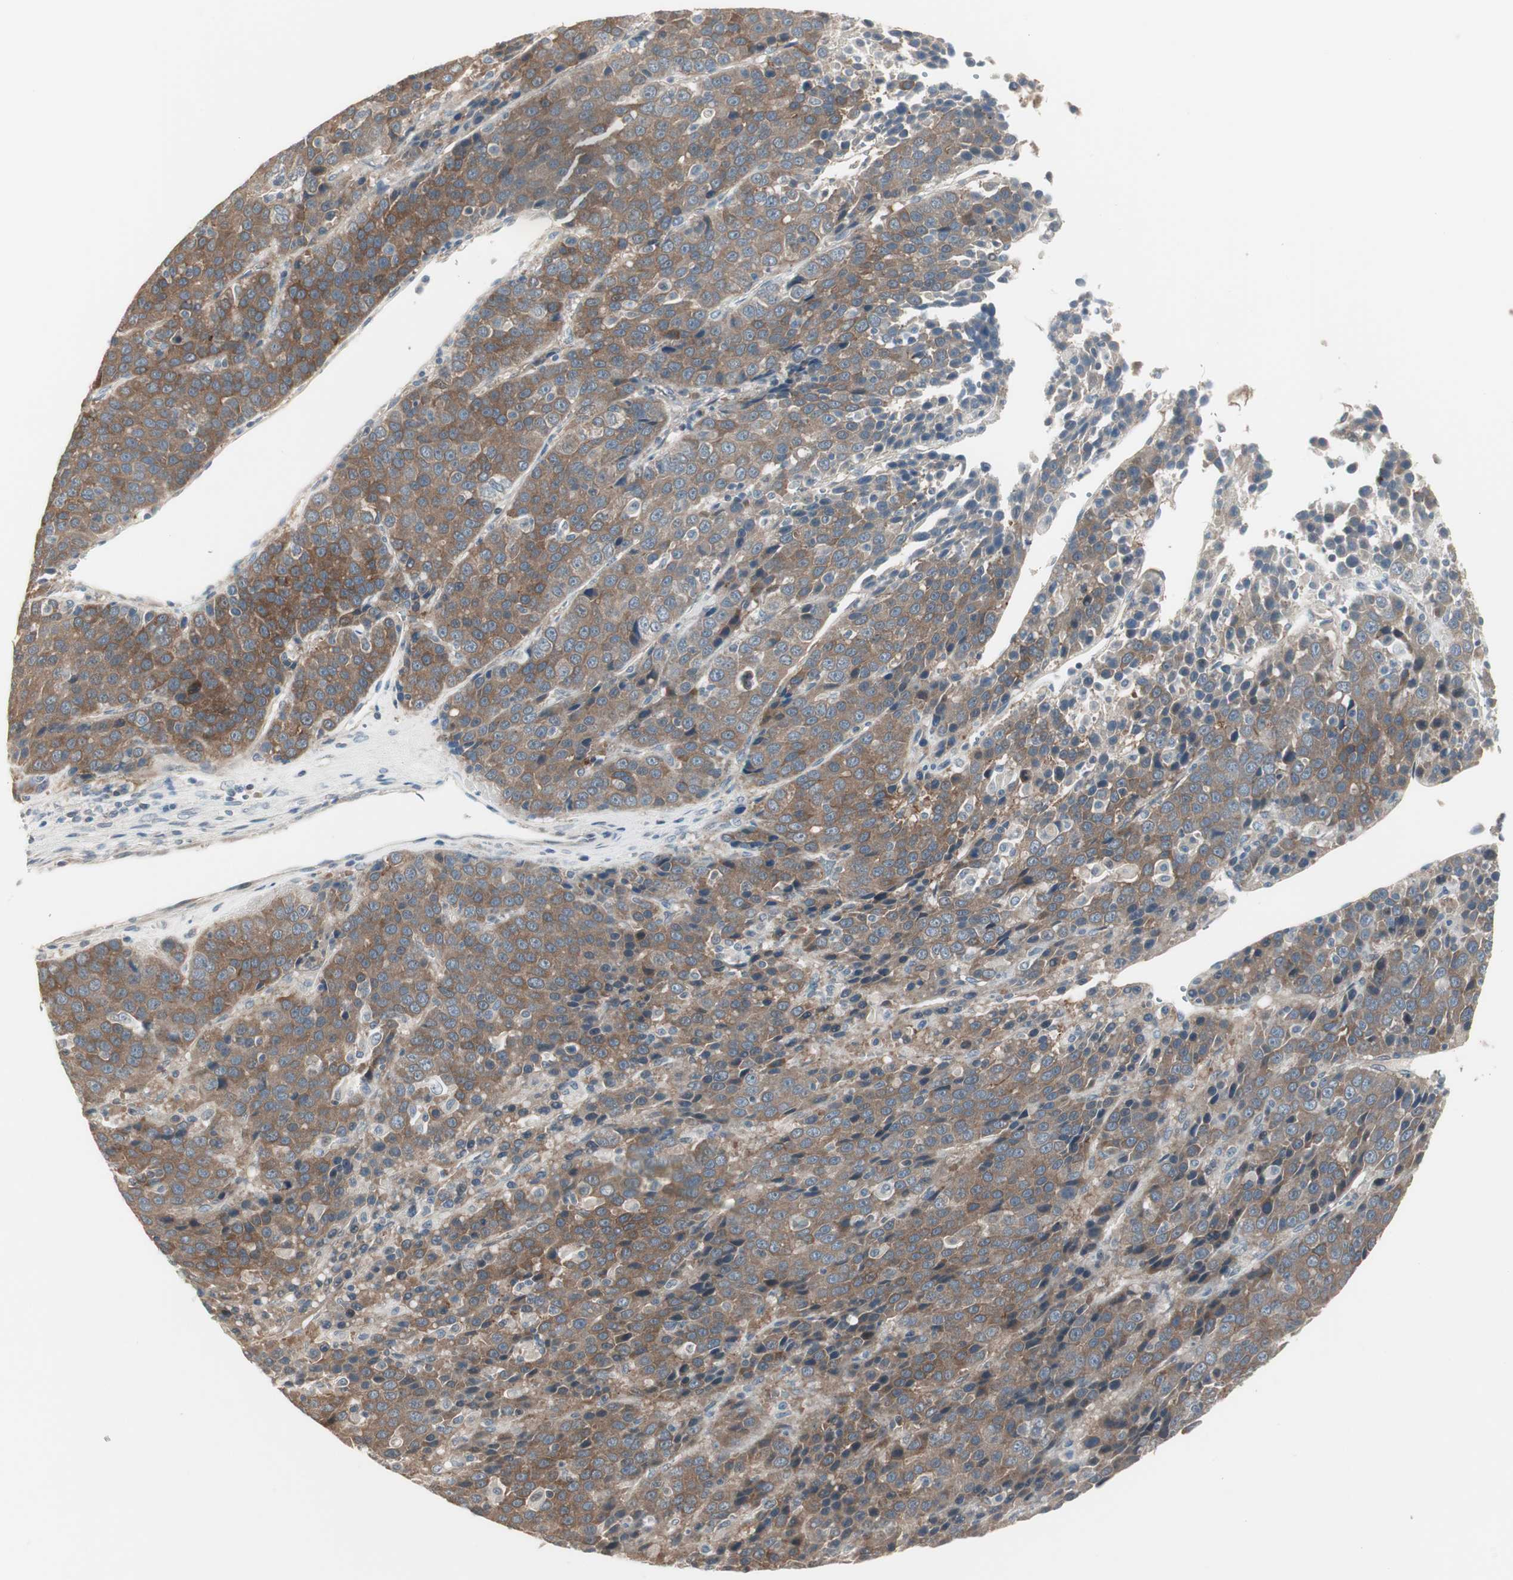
{"staining": {"intensity": "moderate", "quantity": ">75%", "location": "cytoplasmic/membranous"}, "tissue": "liver cancer", "cell_type": "Tumor cells", "image_type": "cancer", "snomed": [{"axis": "morphology", "description": "Carcinoma, Hepatocellular, NOS"}, {"axis": "topography", "description": "Liver"}], "caption": "IHC photomicrograph of neoplastic tissue: hepatocellular carcinoma (liver) stained using immunohistochemistry (IHC) reveals medium levels of moderate protein expression localized specifically in the cytoplasmic/membranous of tumor cells, appearing as a cytoplasmic/membranous brown color.", "gene": "PDZK1", "patient": {"sex": "female", "age": 53}}